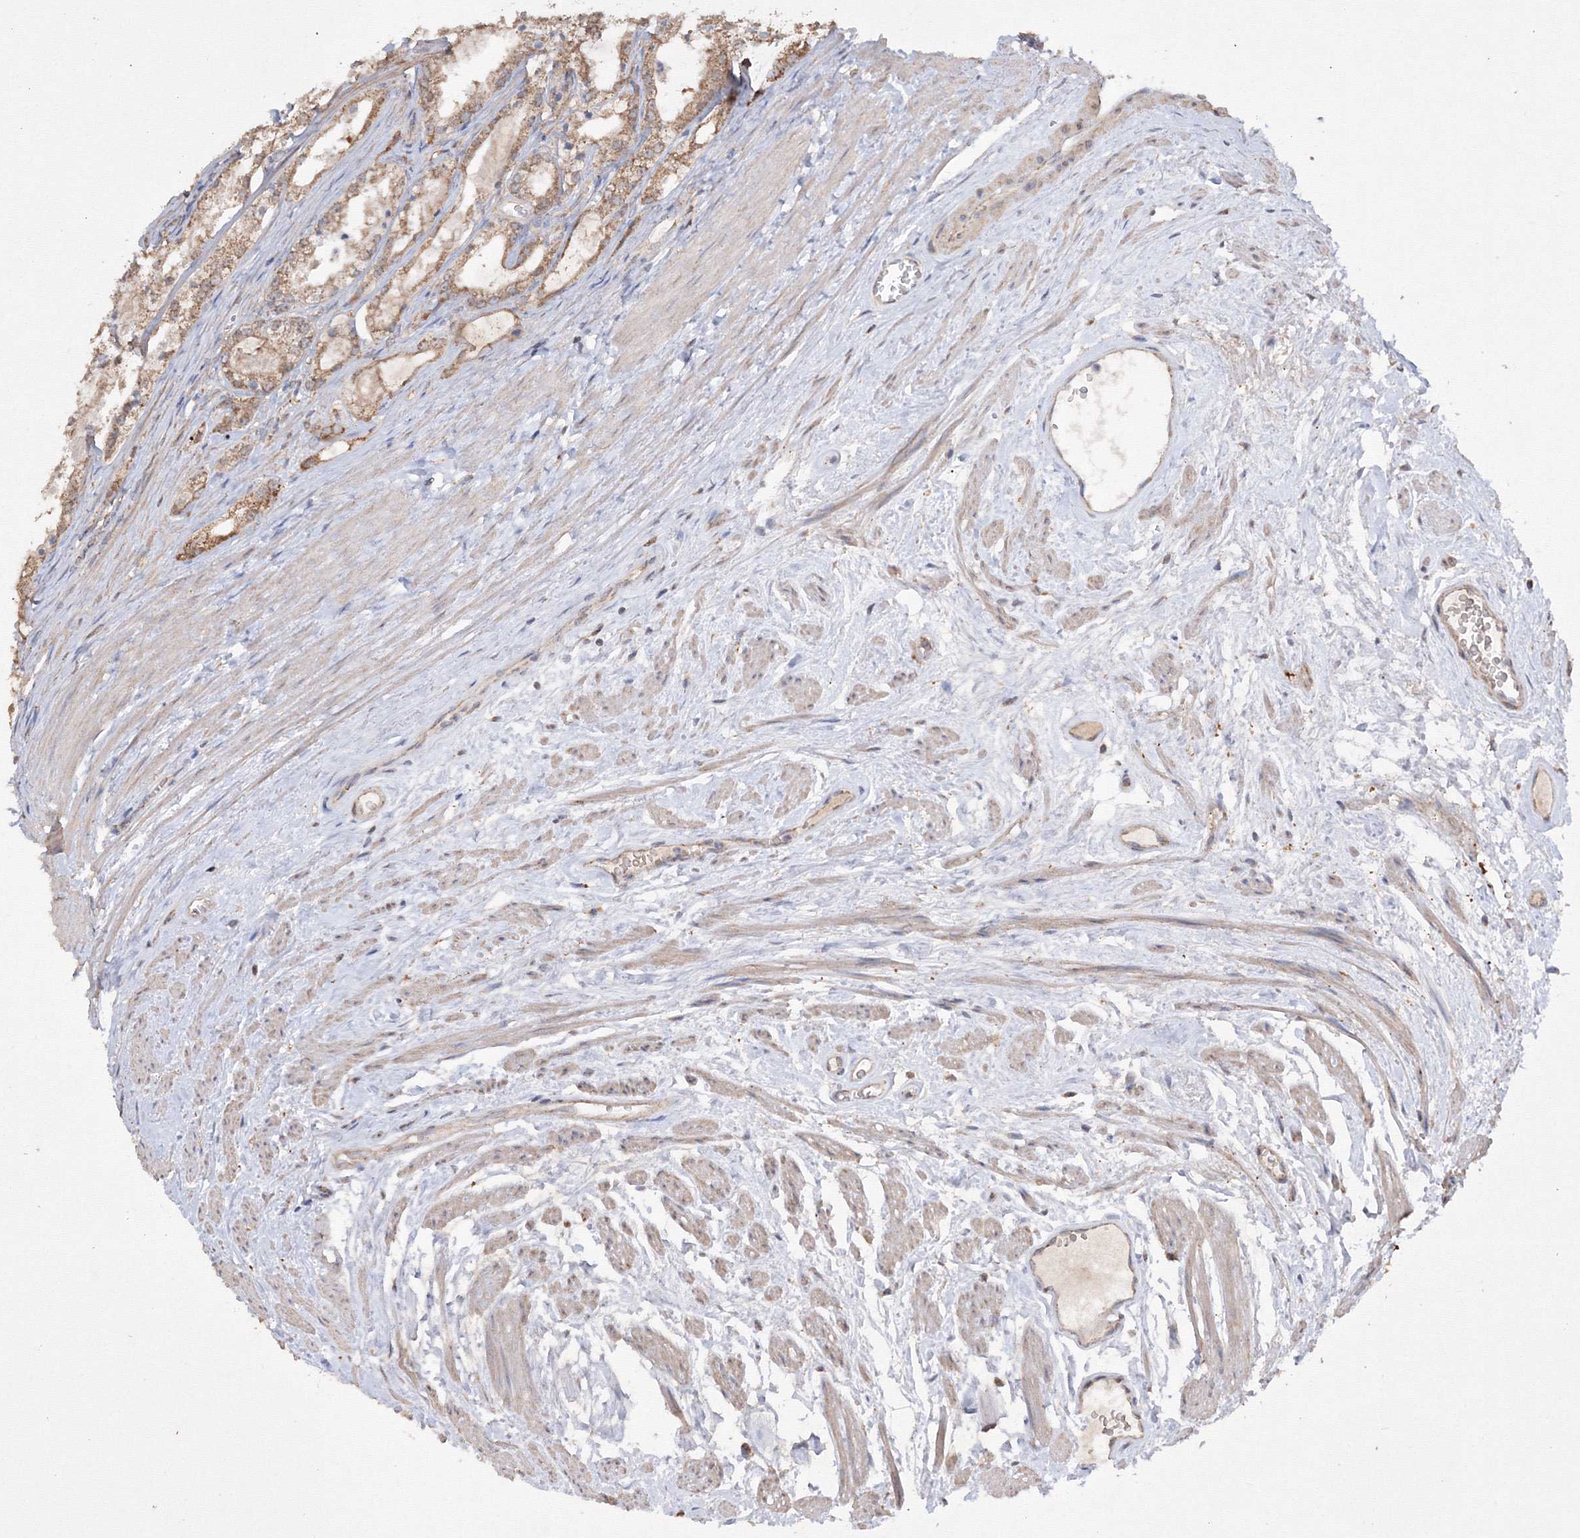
{"staining": {"intensity": "moderate", "quantity": ">75%", "location": "cytoplasmic/membranous"}, "tissue": "prostate cancer", "cell_type": "Tumor cells", "image_type": "cancer", "snomed": [{"axis": "morphology", "description": "Adenocarcinoma, High grade"}, {"axis": "topography", "description": "Prostate"}], "caption": "Immunohistochemistry staining of prostate high-grade adenocarcinoma, which displays medium levels of moderate cytoplasmic/membranous positivity in approximately >75% of tumor cells indicating moderate cytoplasmic/membranous protein expression. The staining was performed using DAB (3,3'-diaminobenzidine) (brown) for protein detection and nuclei were counterstained in hematoxylin (blue).", "gene": "GRSF1", "patient": {"sex": "male", "age": 68}}